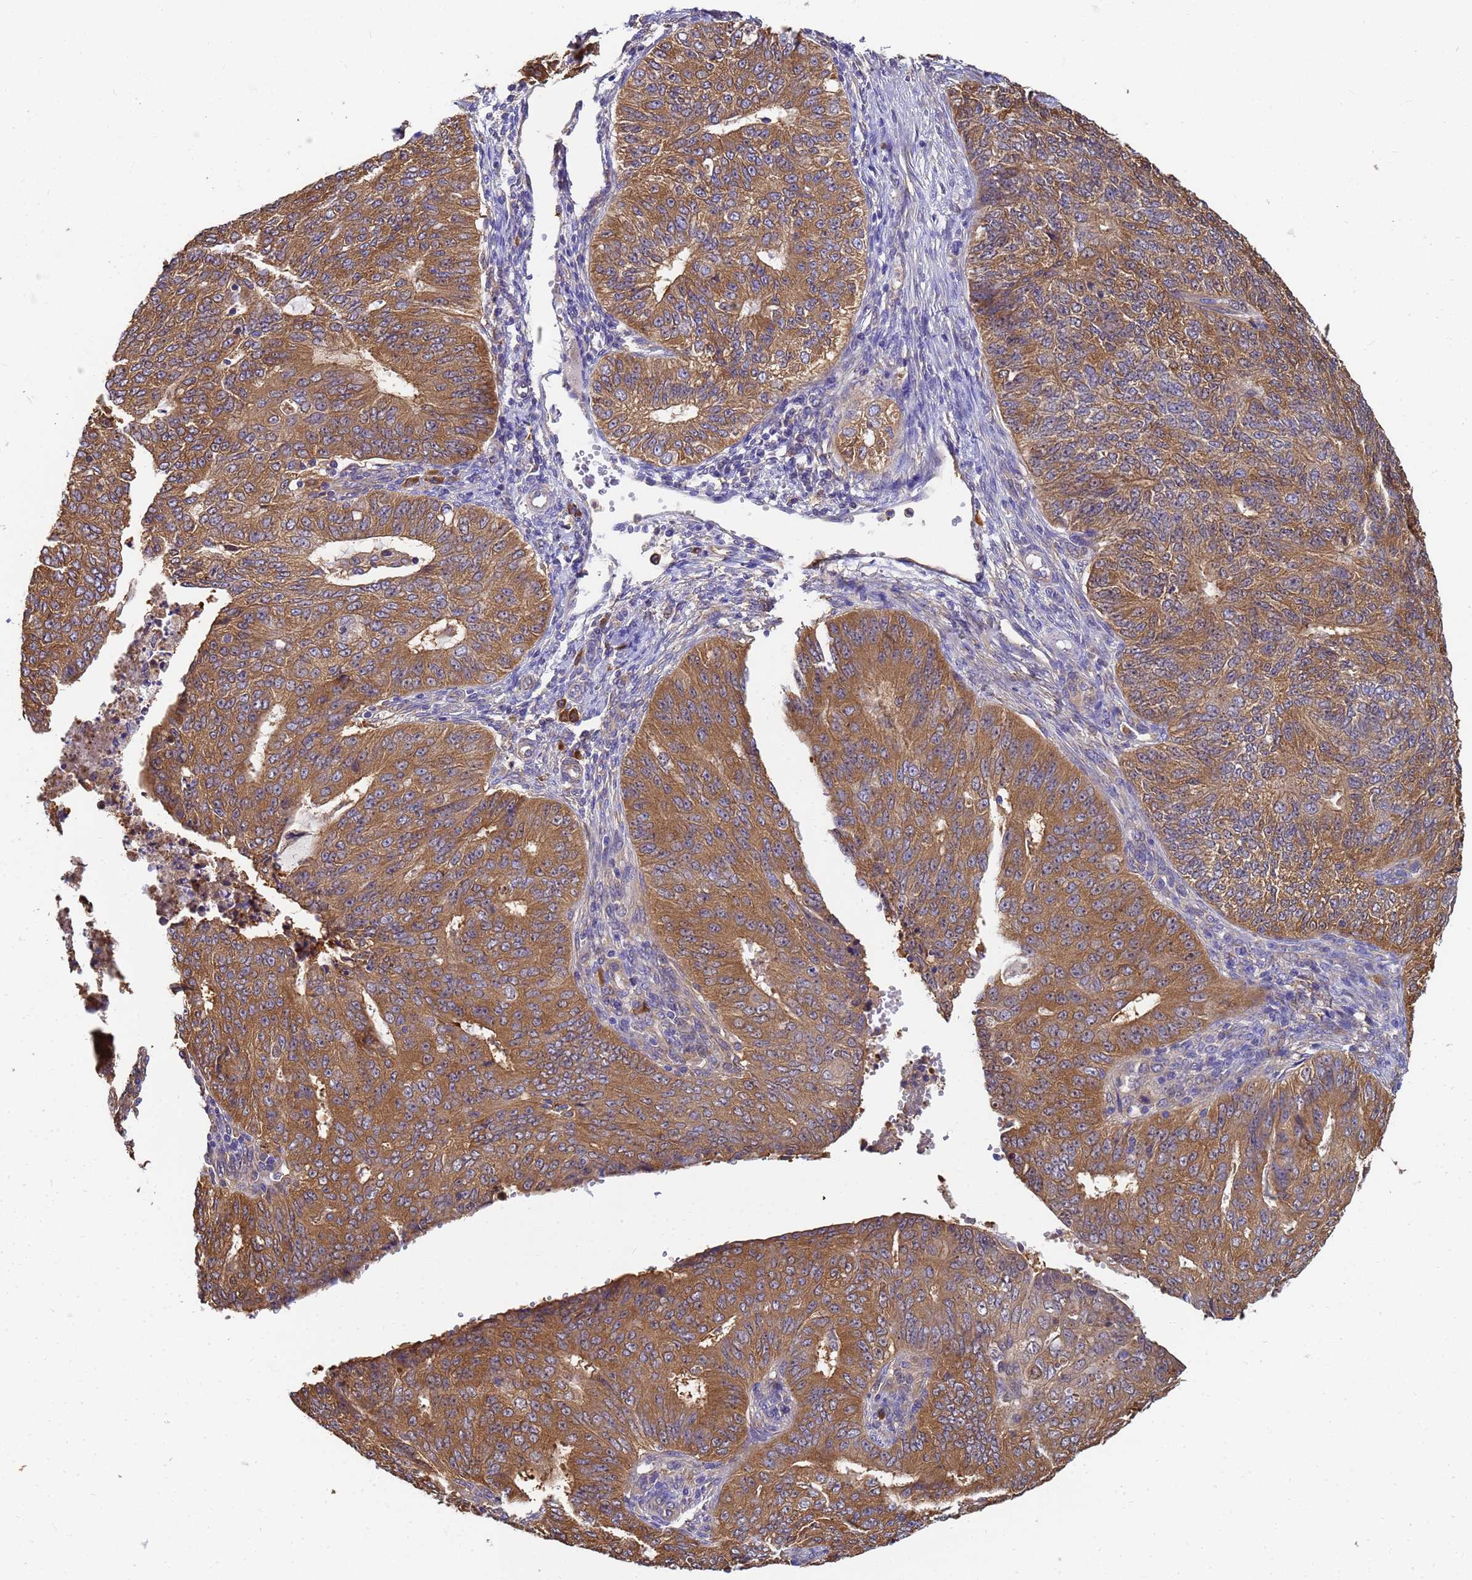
{"staining": {"intensity": "moderate", "quantity": ">75%", "location": "cytoplasmic/membranous"}, "tissue": "endometrial cancer", "cell_type": "Tumor cells", "image_type": "cancer", "snomed": [{"axis": "morphology", "description": "Adenocarcinoma, NOS"}, {"axis": "topography", "description": "Endometrium"}], "caption": "This is a micrograph of immunohistochemistry (IHC) staining of endometrial cancer (adenocarcinoma), which shows moderate expression in the cytoplasmic/membranous of tumor cells.", "gene": "NME1-NME2", "patient": {"sex": "female", "age": 32}}